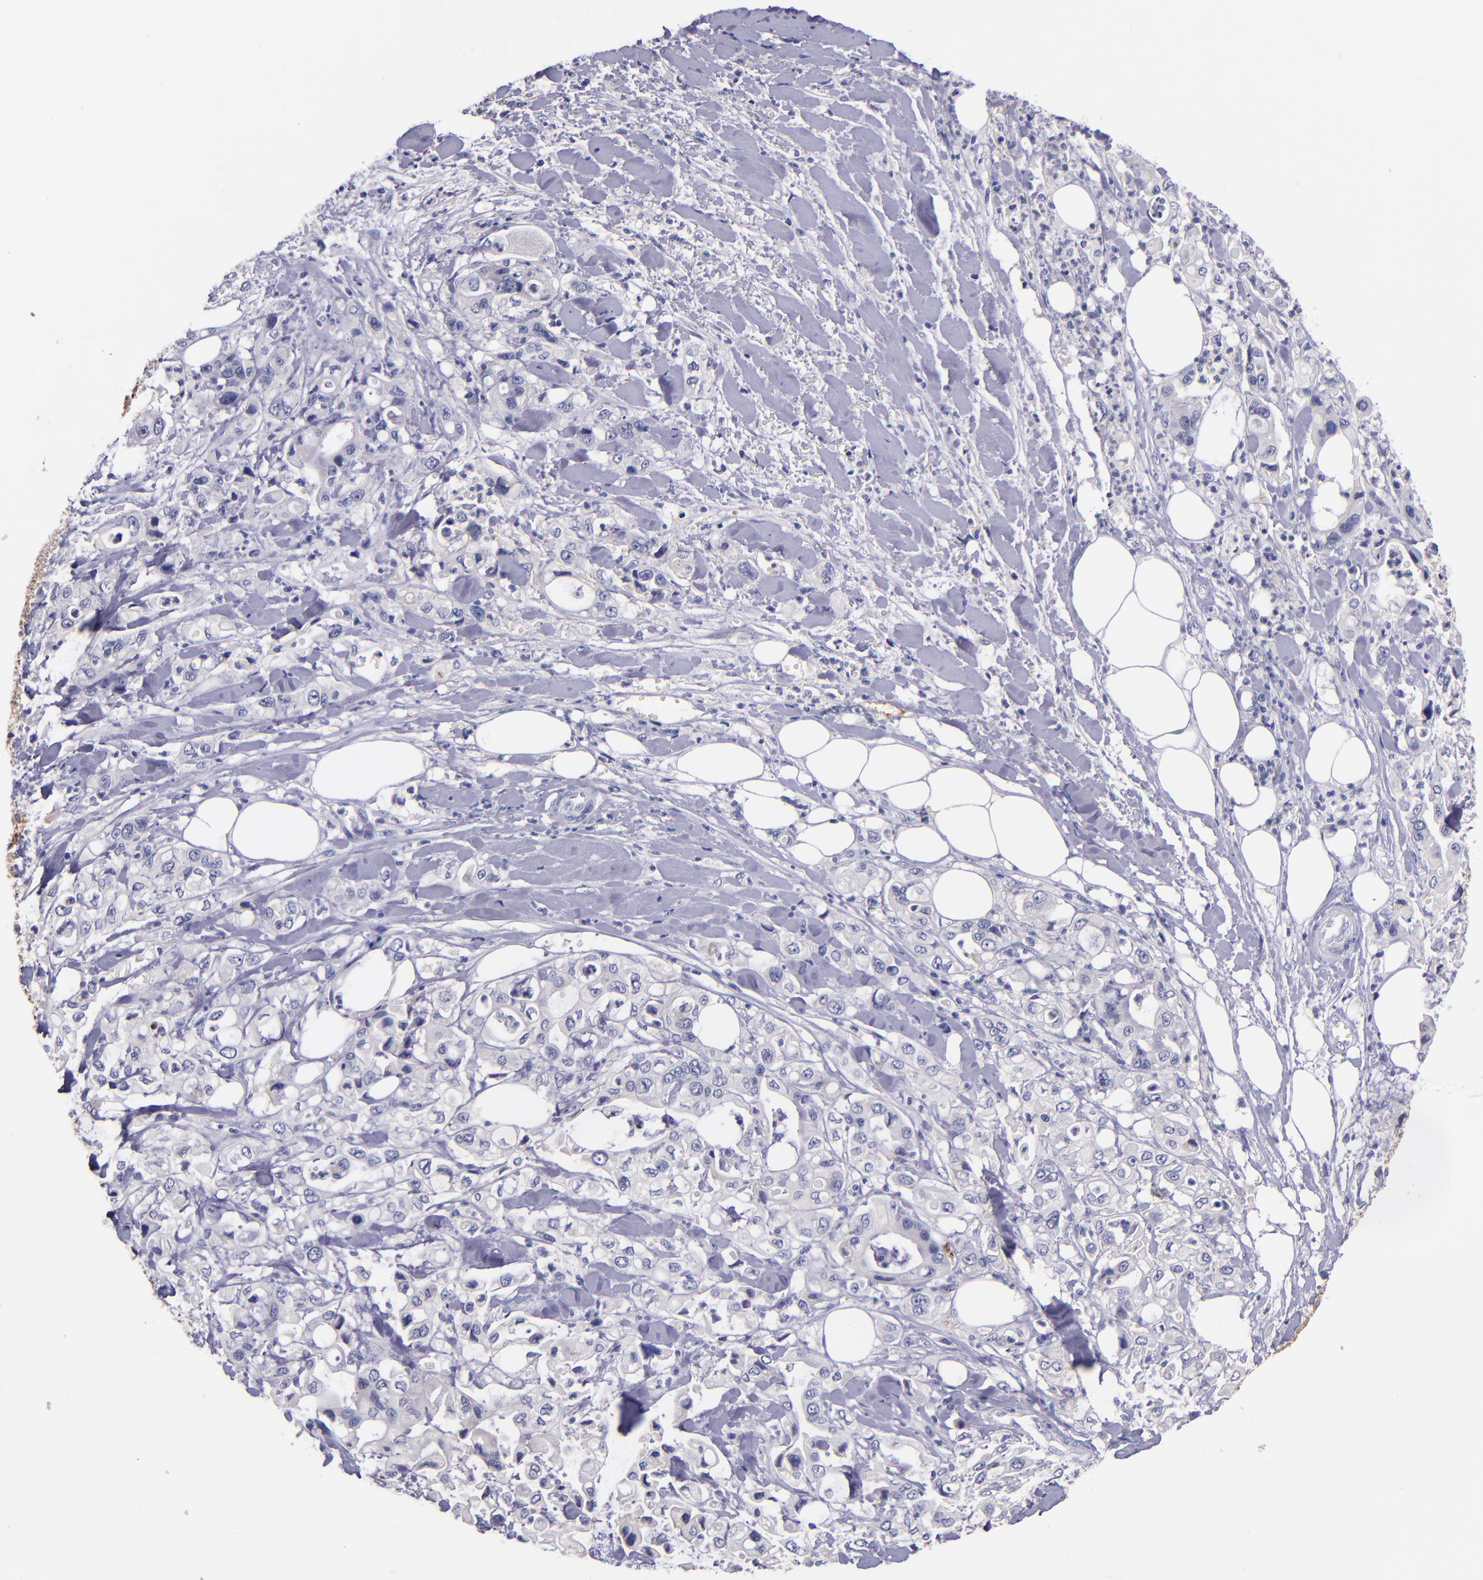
{"staining": {"intensity": "negative", "quantity": "none", "location": "none"}, "tissue": "pancreatic cancer", "cell_type": "Tumor cells", "image_type": "cancer", "snomed": [{"axis": "morphology", "description": "Adenocarcinoma, NOS"}, {"axis": "topography", "description": "Pancreas"}], "caption": "A high-resolution photomicrograph shows immunohistochemistry (IHC) staining of pancreatic cancer (adenocarcinoma), which displays no significant positivity in tumor cells.", "gene": "RBP4", "patient": {"sex": "male", "age": 70}}